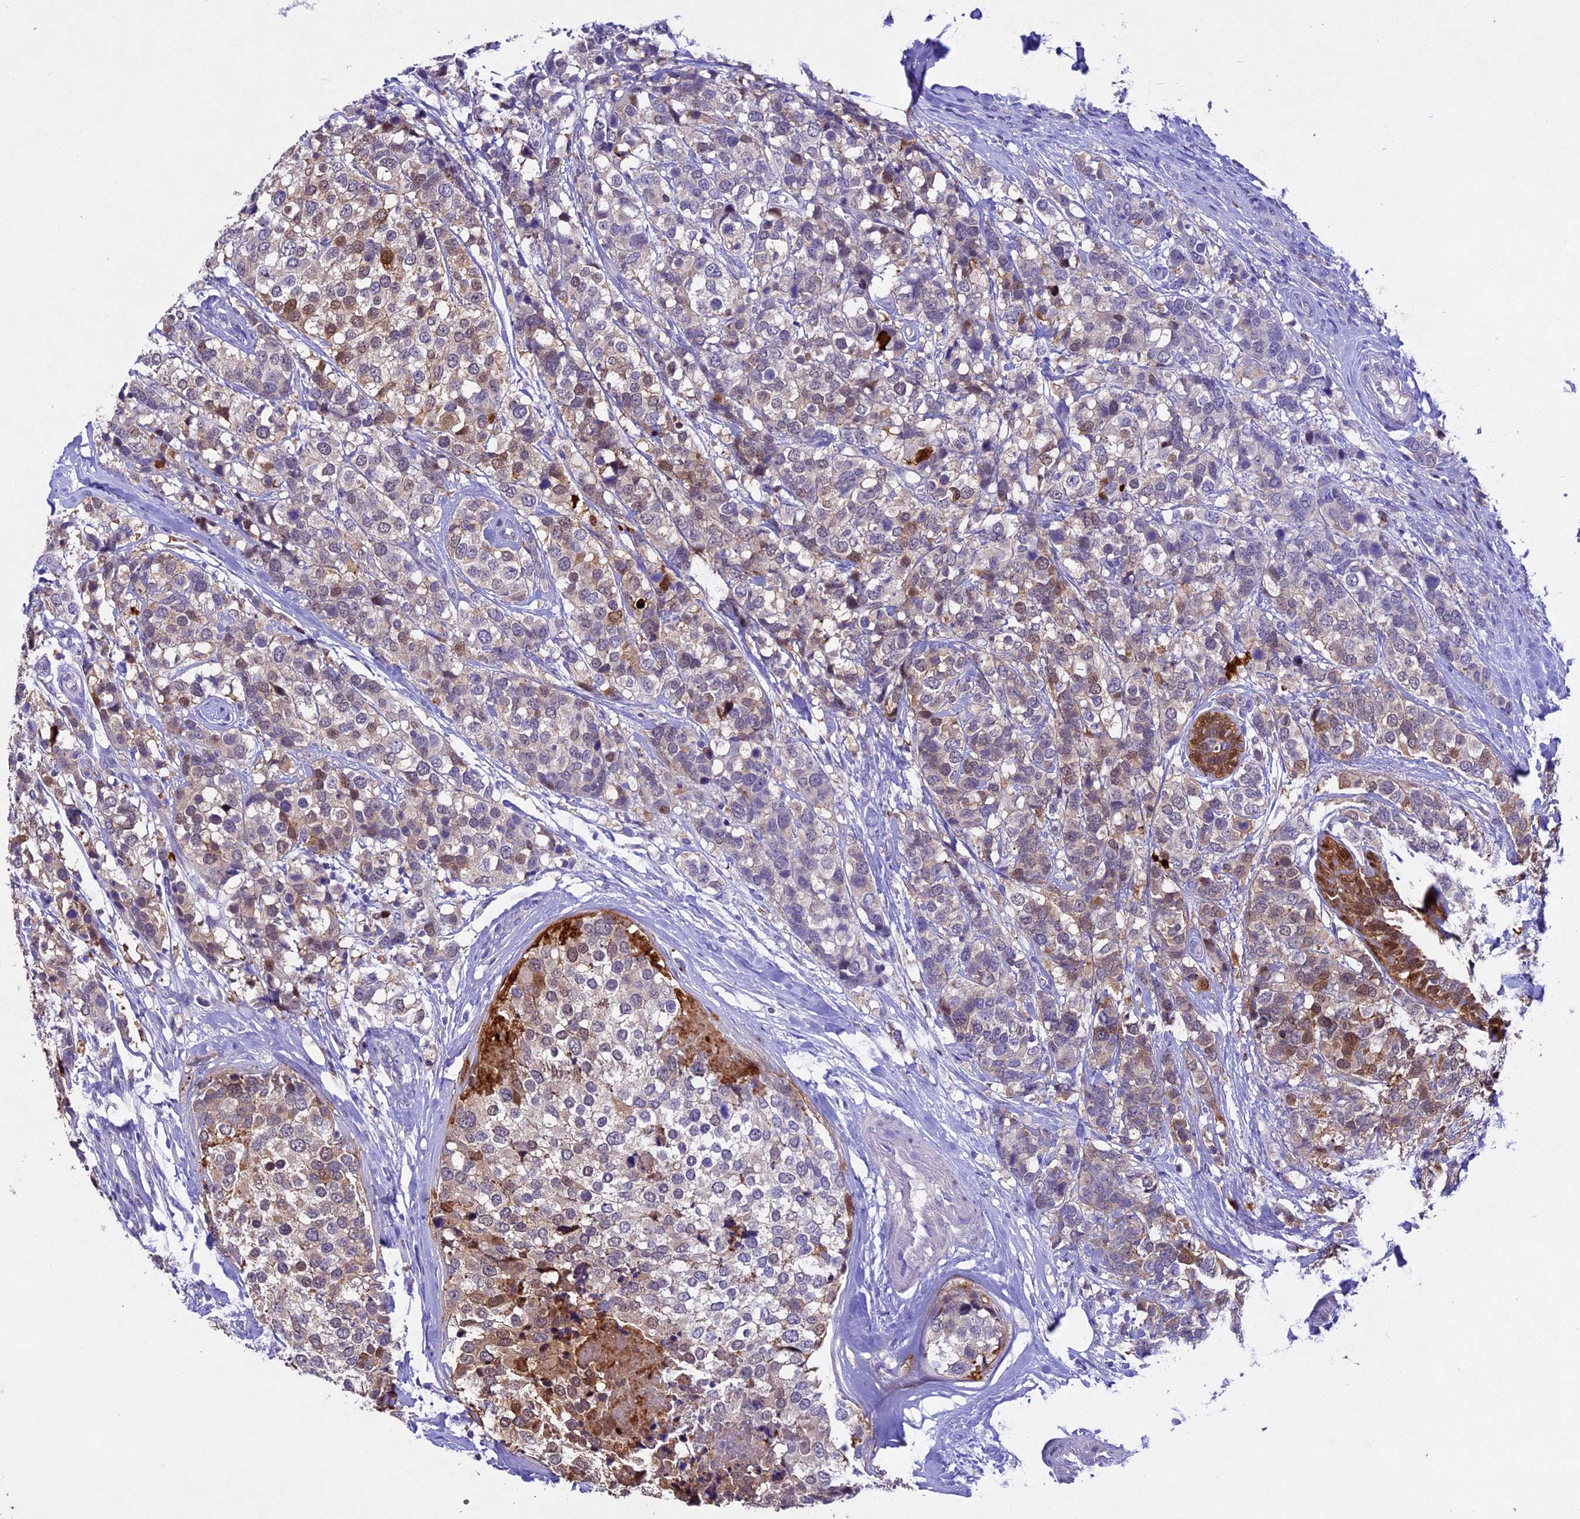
{"staining": {"intensity": "moderate", "quantity": "<25%", "location": "cytoplasmic/membranous"}, "tissue": "breast cancer", "cell_type": "Tumor cells", "image_type": "cancer", "snomed": [{"axis": "morphology", "description": "Lobular carcinoma"}, {"axis": "topography", "description": "Breast"}], "caption": "Immunohistochemical staining of lobular carcinoma (breast) shows low levels of moderate cytoplasmic/membranous expression in approximately <25% of tumor cells. (DAB IHC, brown staining for protein, blue staining for nuclei).", "gene": "TGDS", "patient": {"sex": "female", "age": 59}}